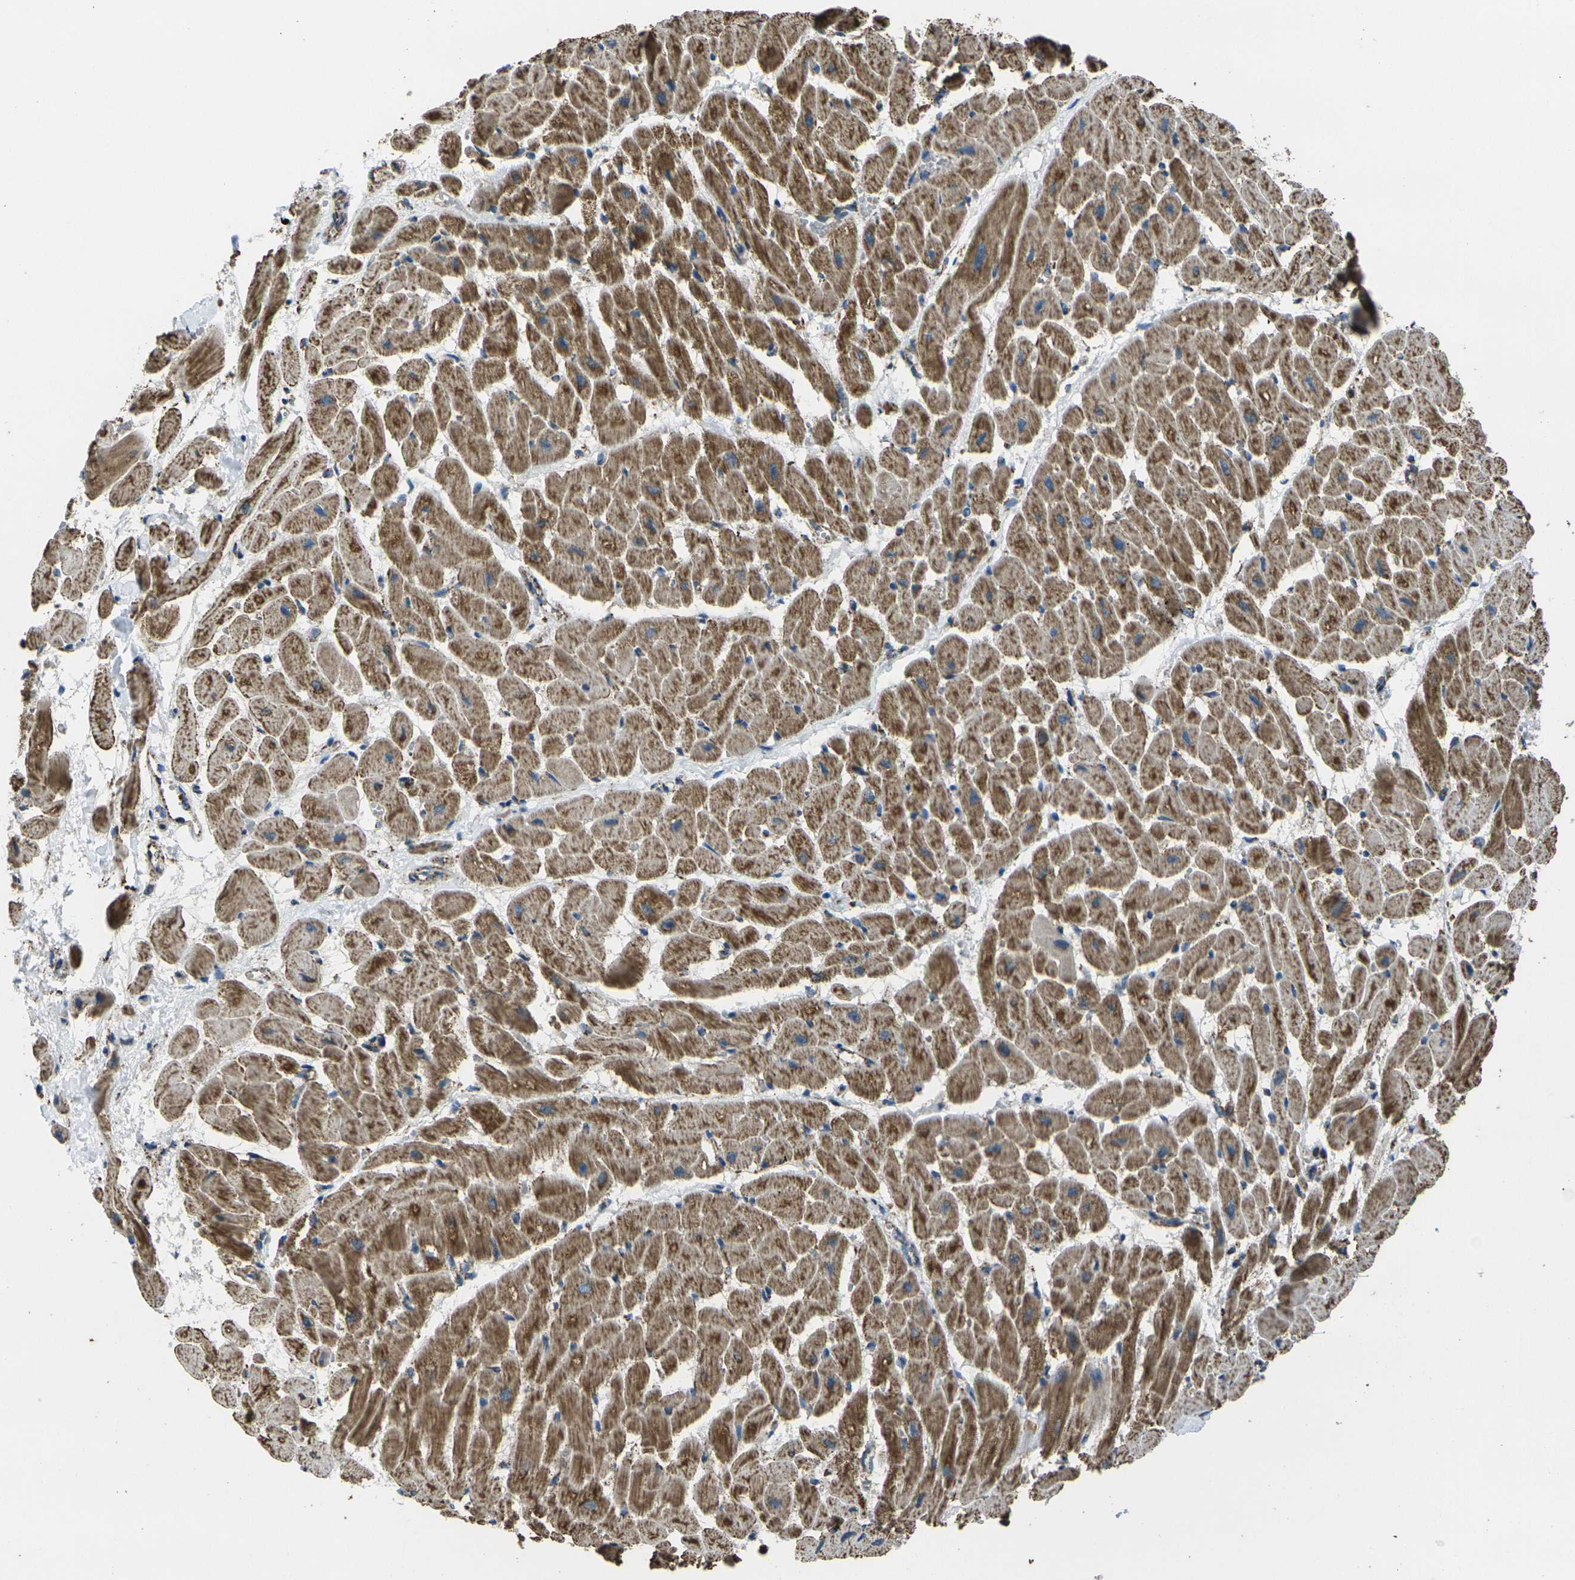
{"staining": {"intensity": "moderate", "quantity": ">75%", "location": "cytoplasmic/membranous"}, "tissue": "heart muscle", "cell_type": "Cardiomyocytes", "image_type": "normal", "snomed": [{"axis": "morphology", "description": "Normal tissue, NOS"}, {"axis": "topography", "description": "Heart"}], "caption": "IHC of unremarkable heart muscle shows medium levels of moderate cytoplasmic/membranous staining in approximately >75% of cardiomyocytes. (IHC, brightfield microscopy, high magnification).", "gene": "KLHL5", "patient": {"sex": "male", "age": 45}}